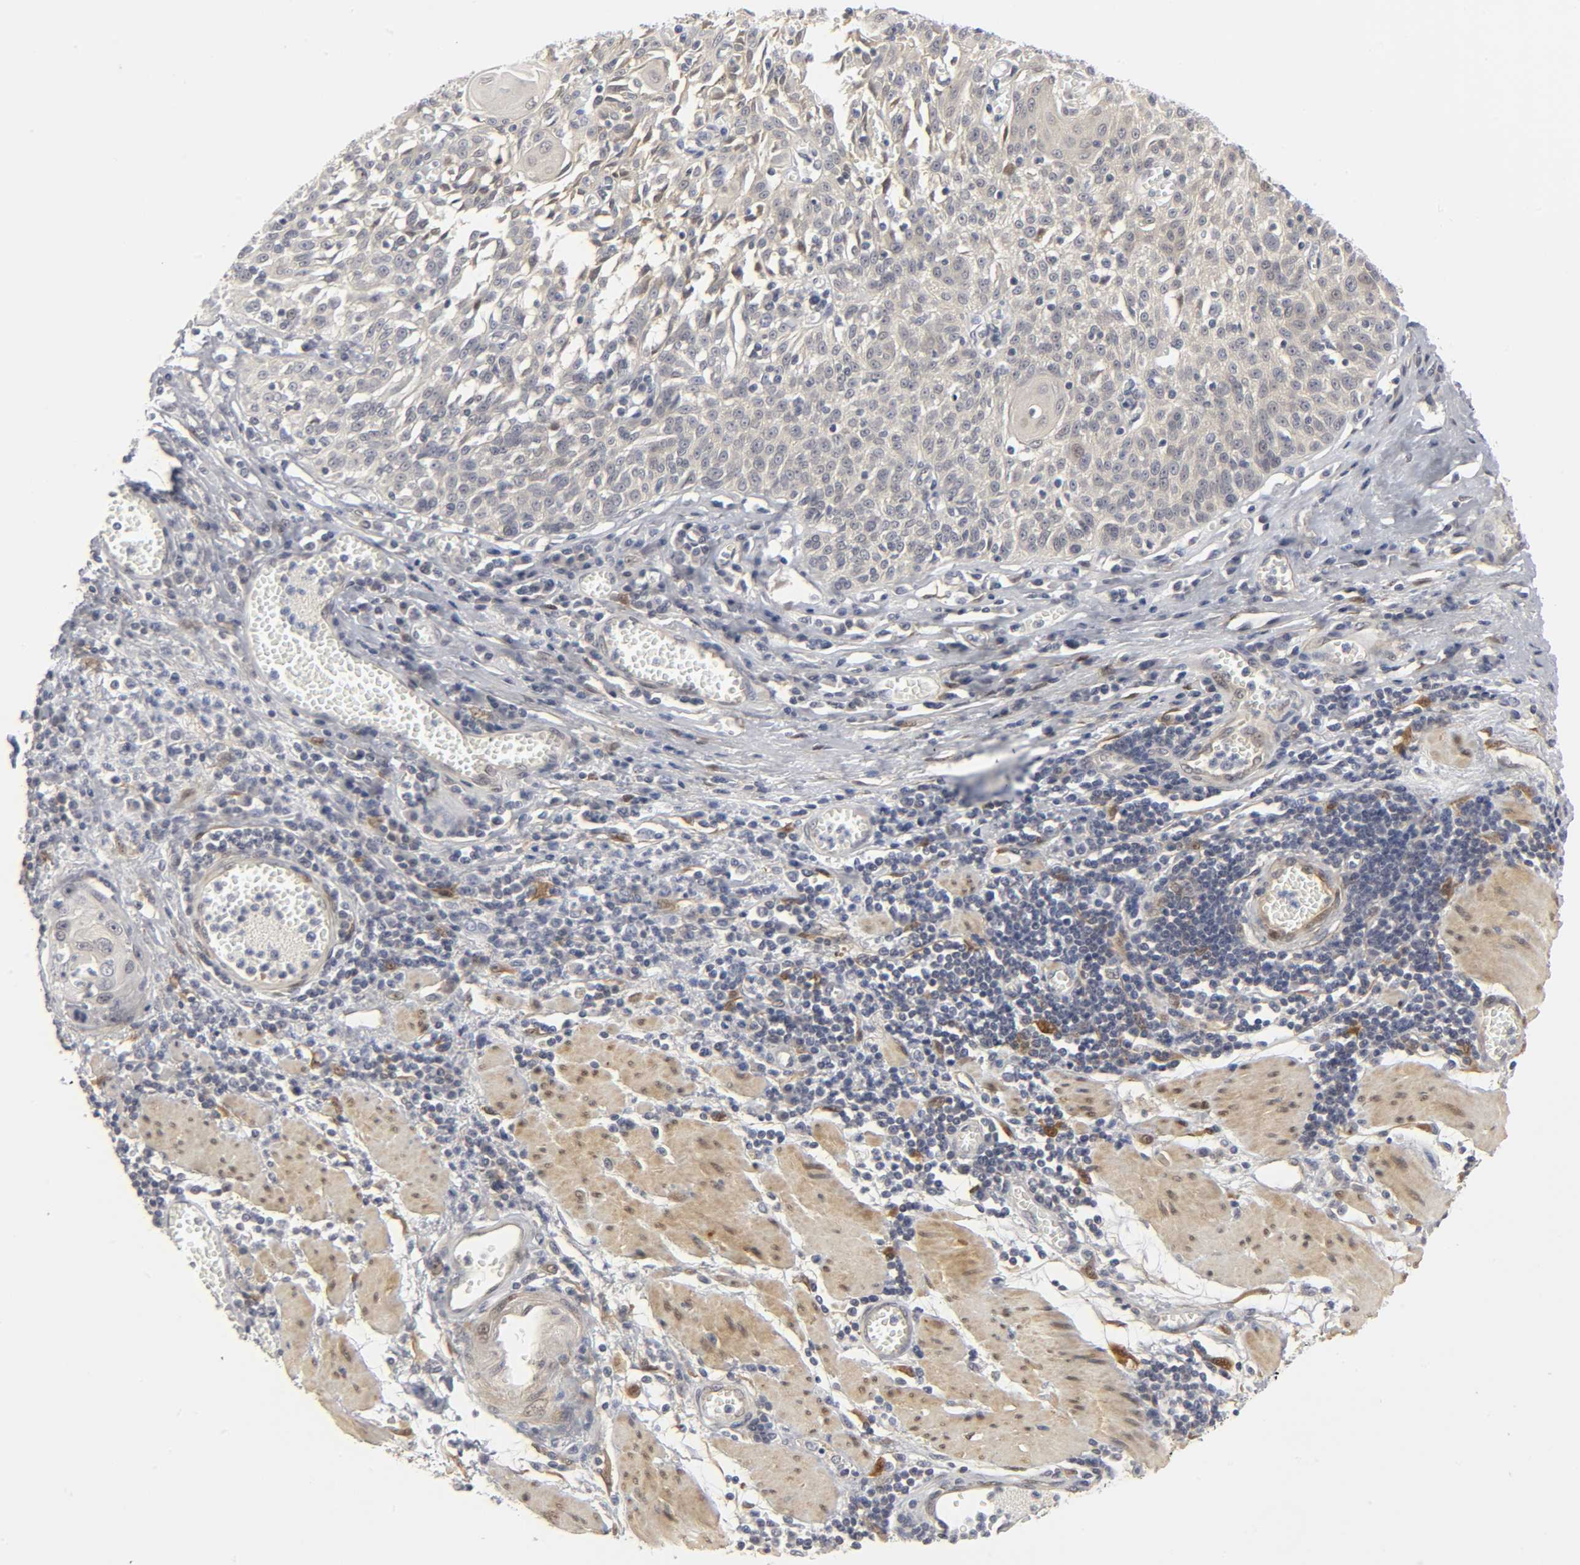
{"staining": {"intensity": "weak", "quantity": "25%-75%", "location": "cytoplasmic/membranous"}, "tissue": "esophagus", "cell_type": "Squamous epithelial cells", "image_type": "normal", "snomed": [{"axis": "morphology", "description": "Normal tissue, NOS"}, {"axis": "morphology", "description": "Squamous cell carcinoma, NOS"}, {"axis": "topography", "description": "Esophagus"}], "caption": "Immunohistochemical staining of unremarkable human esophagus exhibits weak cytoplasmic/membranous protein staining in about 25%-75% of squamous epithelial cells.", "gene": "PDLIM3", "patient": {"sex": "male", "age": 65}}